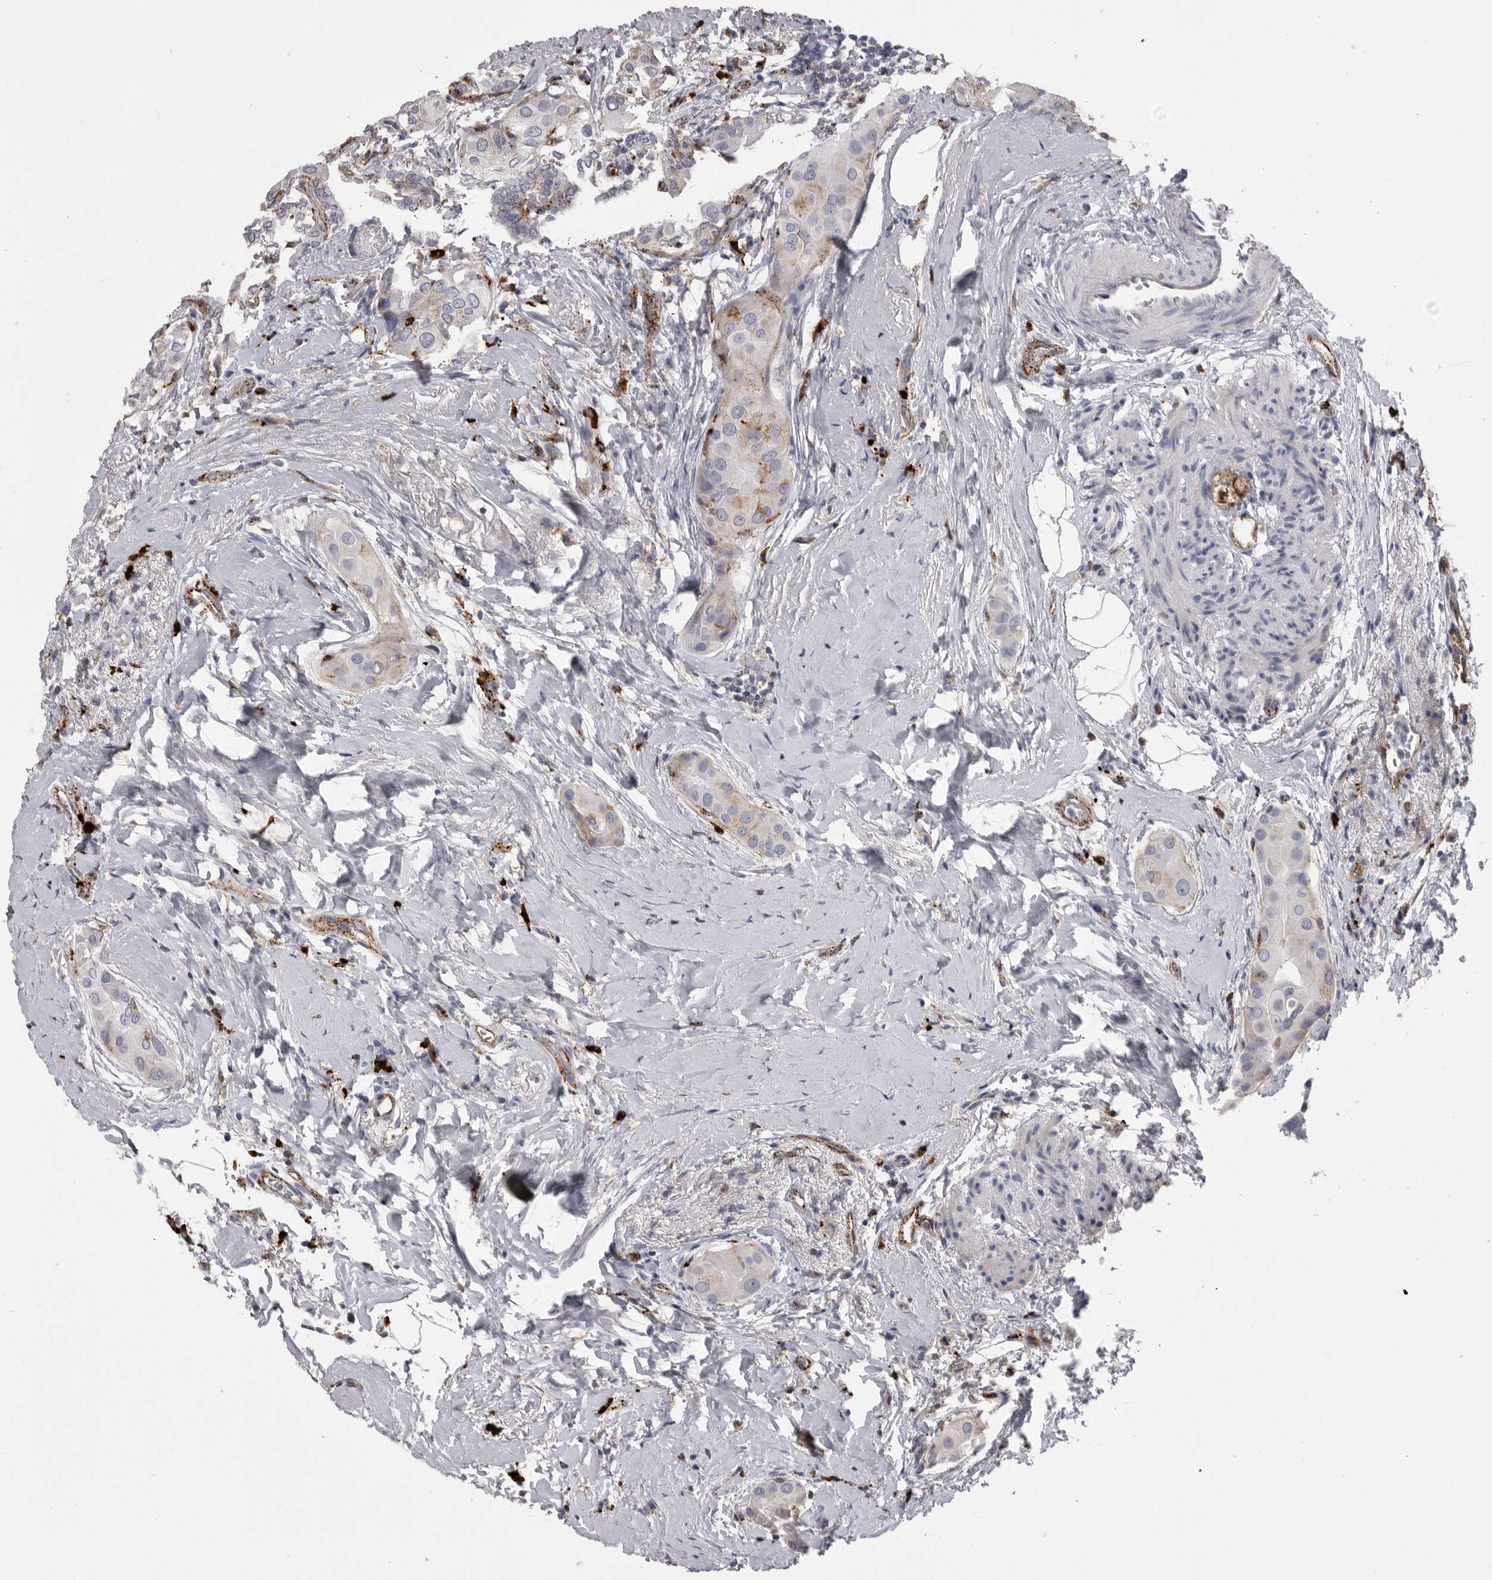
{"staining": {"intensity": "weak", "quantity": "<25%", "location": "cytoplasmic/membranous"}, "tissue": "thyroid cancer", "cell_type": "Tumor cells", "image_type": "cancer", "snomed": [{"axis": "morphology", "description": "Papillary adenocarcinoma, NOS"}, {"axis": "topography", "description": "Thyroid gland"}], "caption": "This is an IHC micrograph of thyroid cancer (papillary adenocarcinoma). There is no positivity in tumor cells.", "gene": "PSPN", "patient": {"sex": "male", "age": 33}}